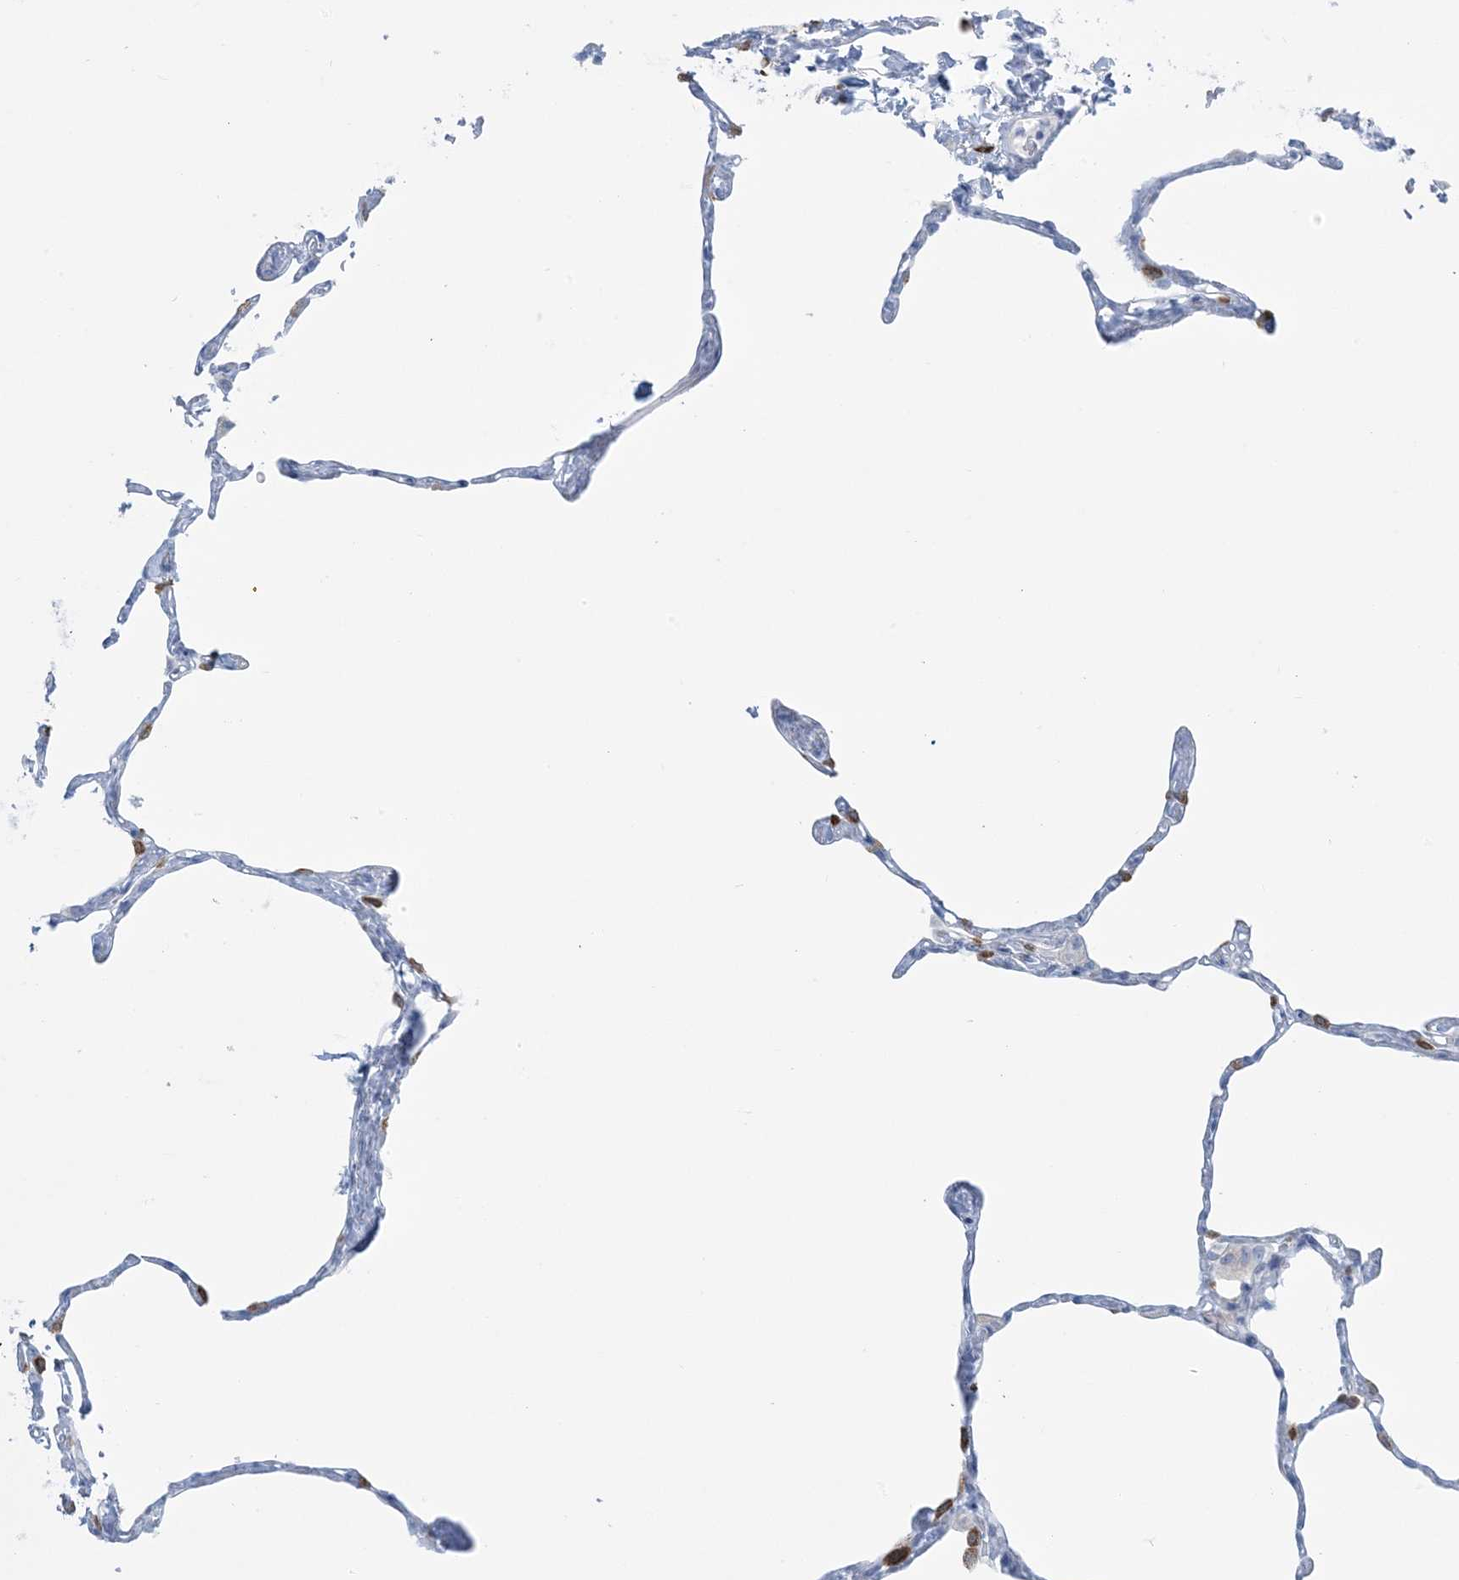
{"staining": {"intensity": "moderate", "quantity": "<25%", "location": "cytoplasmic/membranous"}, "tissue": "lung", "cell_type": "Alveolar cells", "image_type": "normal", "snomed": [{"axis": "morphology", "description": "Normal tissue, NOS"}, {"axis": "topography", "description": "Lung"}], "caption": "Immunohistochemistry (DAB (3,3'-diaminobenzidine)) staining of normal lung demonstrates moderate cytoplasmic/membranous protein expression in about <25% of alveolar cells.", "gene": "AGXT", "patient": {"sex": "male", "age": 65}}